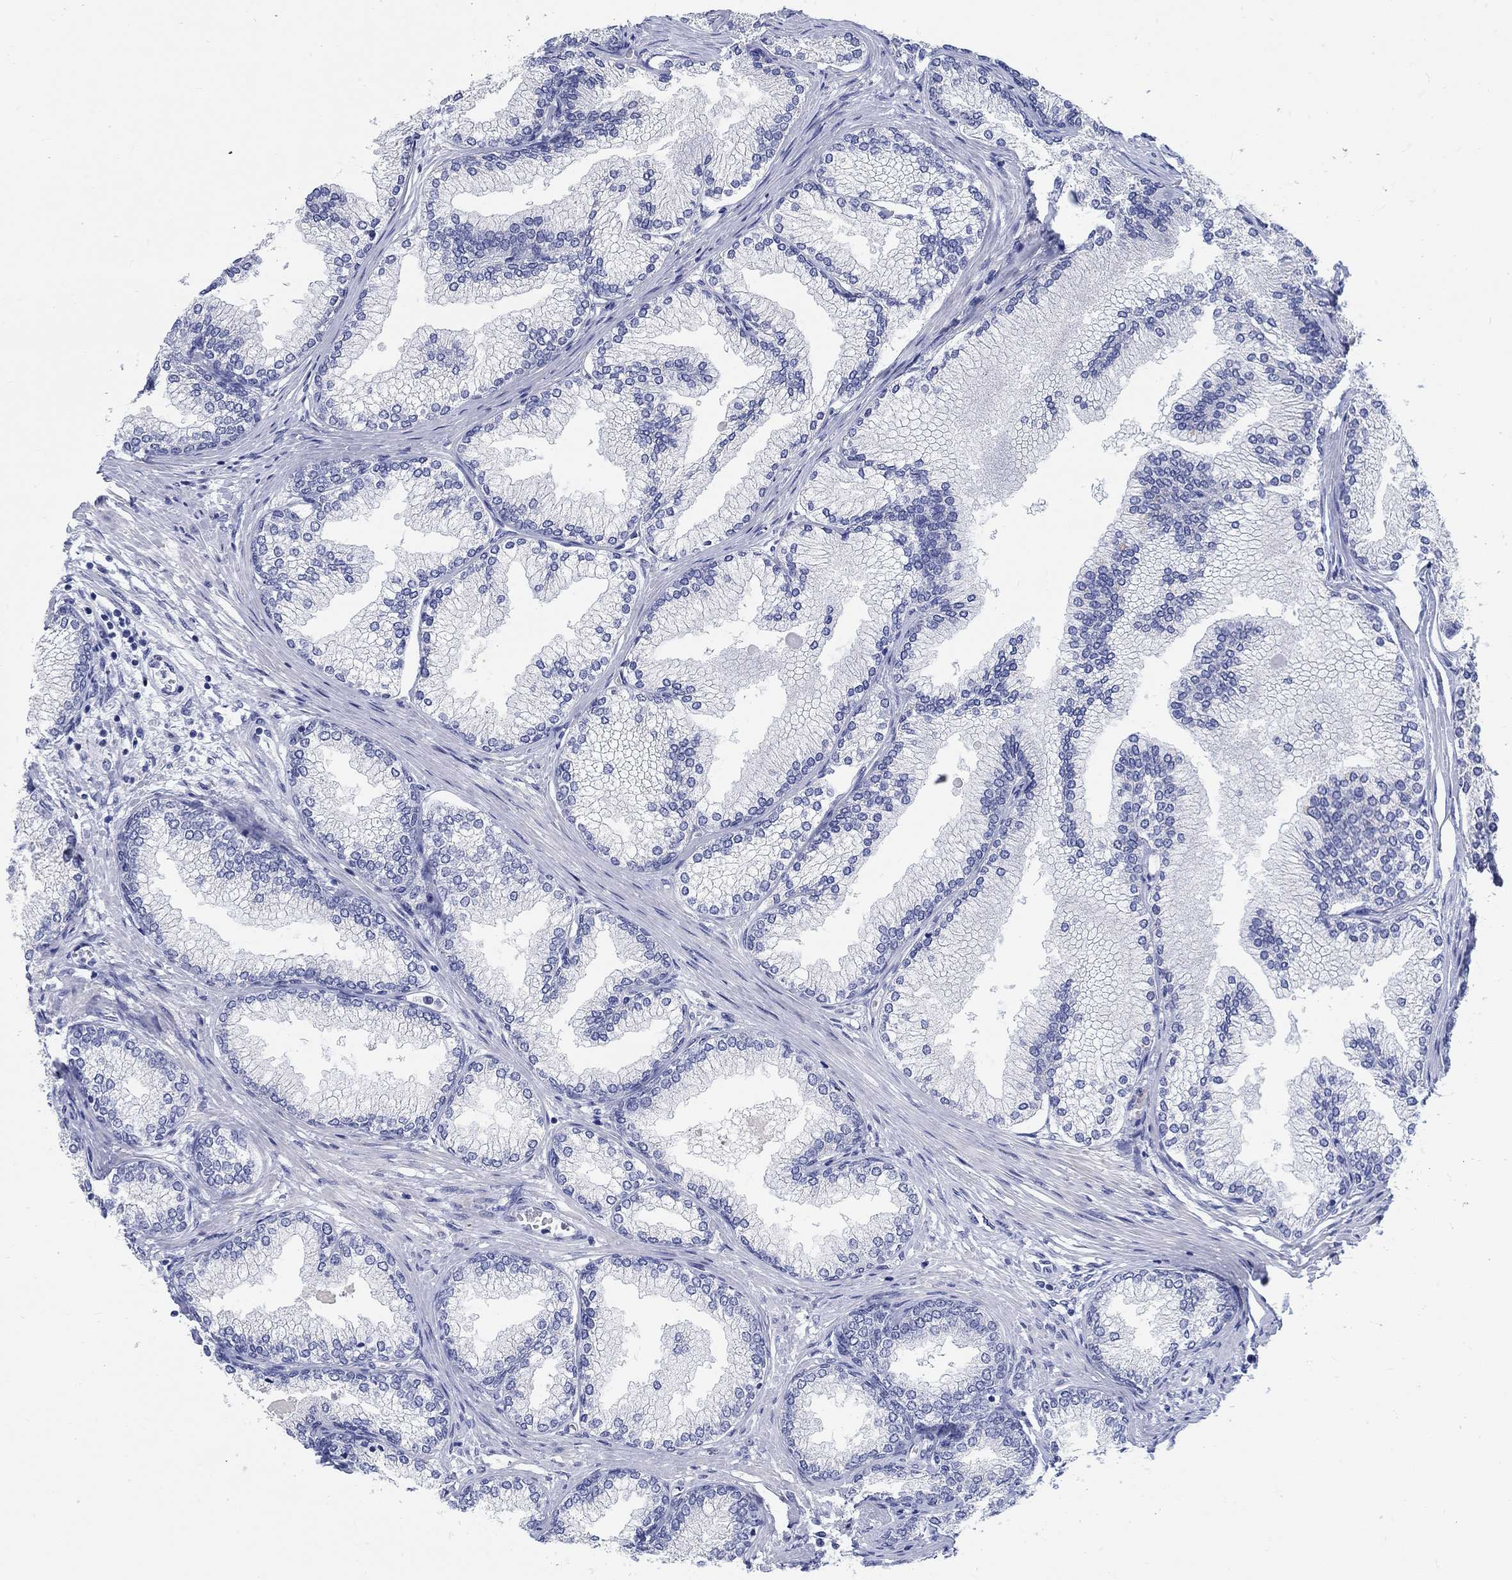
{"staining": {"intensity": "negative", "quantity": "none", "location": "none"}, "tissue": "prostate", "cell_type": "Glandular cells", "image_type": "normal", "snomed": [{"axis": "morphology", "description": "Normal tissue, NOS"}, {"axis": "topography", "description": "Prostate"}], "caption": "The immunohistochemistry photomicrograph has no significant positivity in glandular cells of prostate.", "gene": "ANKS1B", "patient": {"sex": "male", "age": 72}}